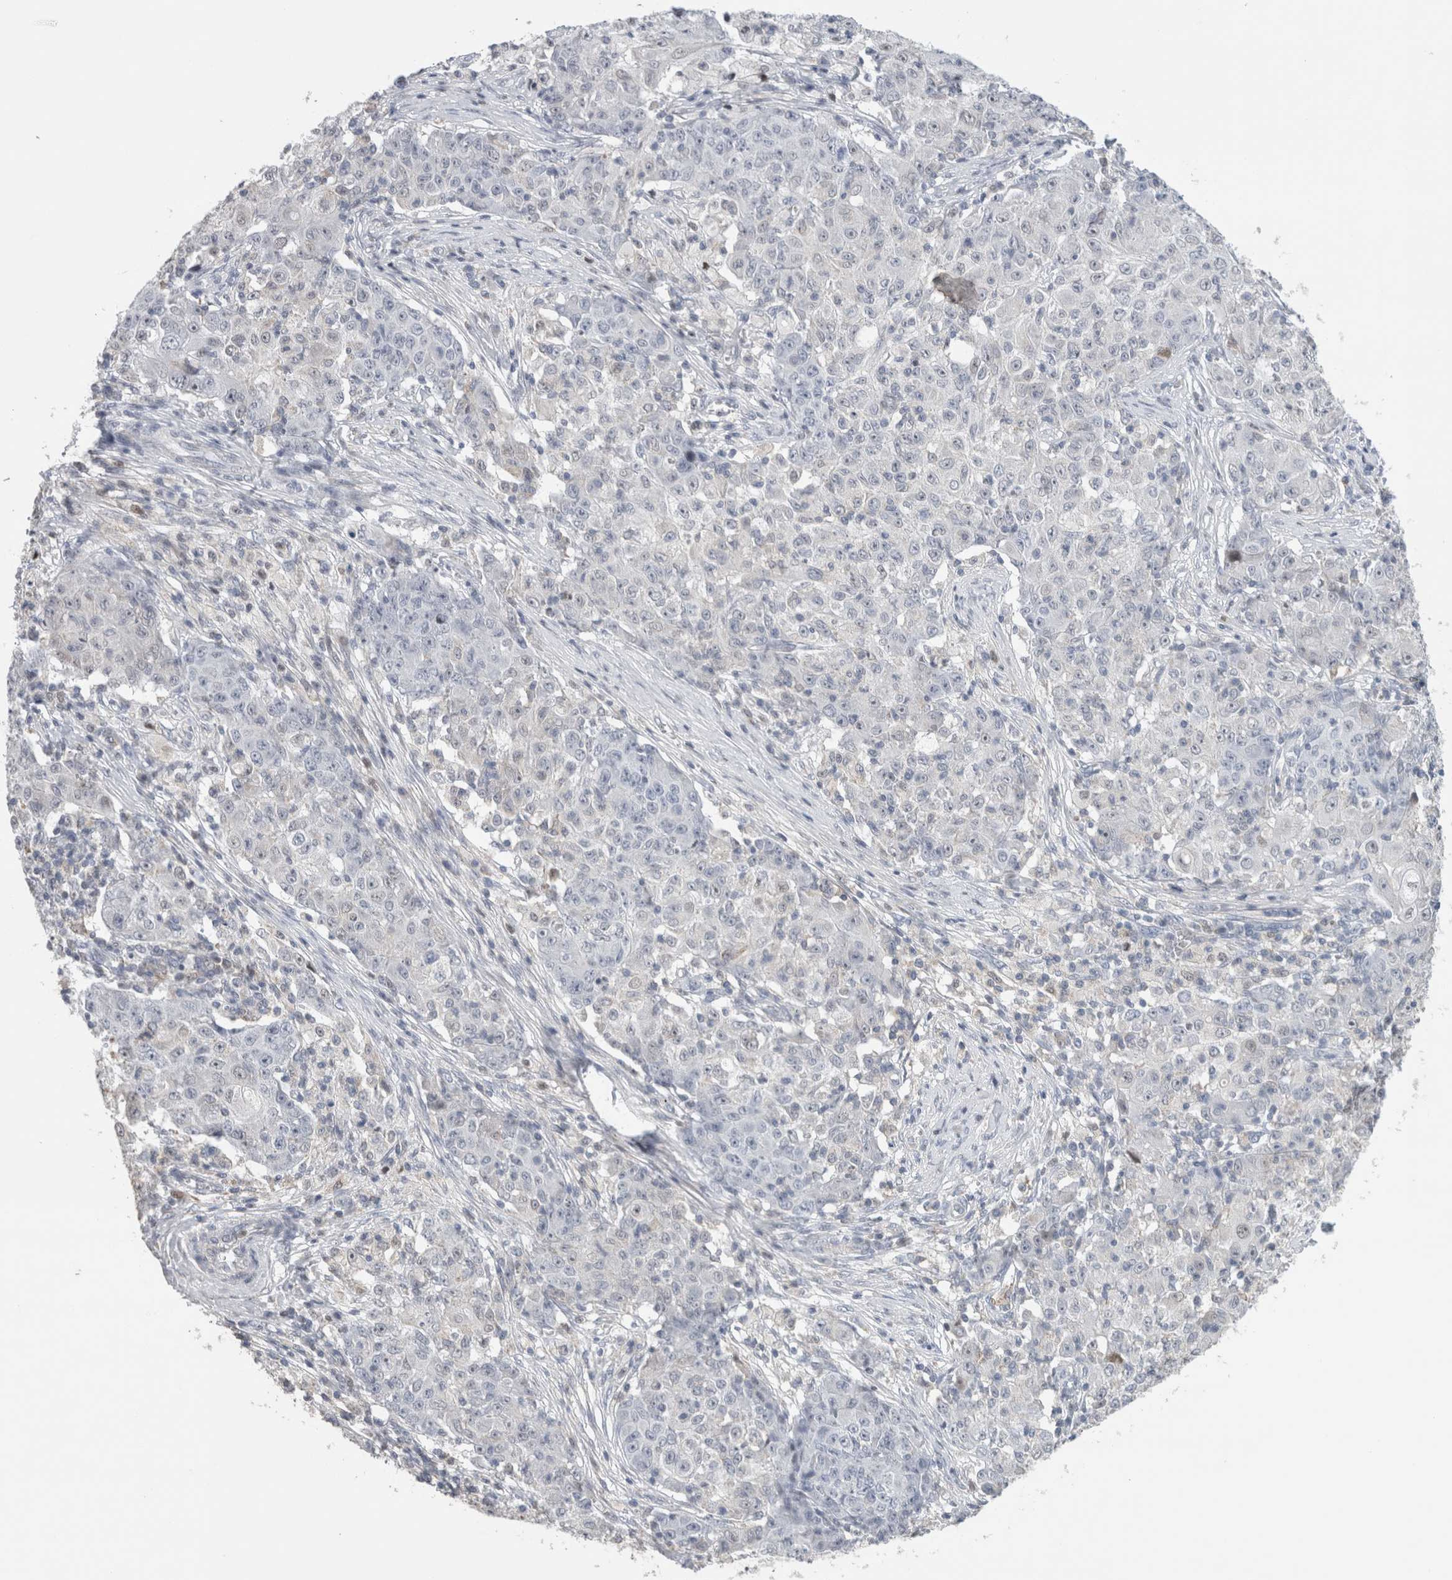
{"staining": {"intensity": "negative", "quantity": "none", "location": "none"}, "tissue": "ovarian cancer", "cell_type": "Tumor cells", "image_type": "cancer", "snomed": [{"axis": "morphology", "description": "Carcinoma, endometroid"}, {"axis": "topography", "description": "Ovary"}], "caption": "DAB (3,3'-diaminobenzidine) immunohistochemical staining of ovarian endometroid carcinoma reveals no significant expression in tumor cells.", "gene": "AGMAT", "patient": {"sex": "female", "age": 42}}